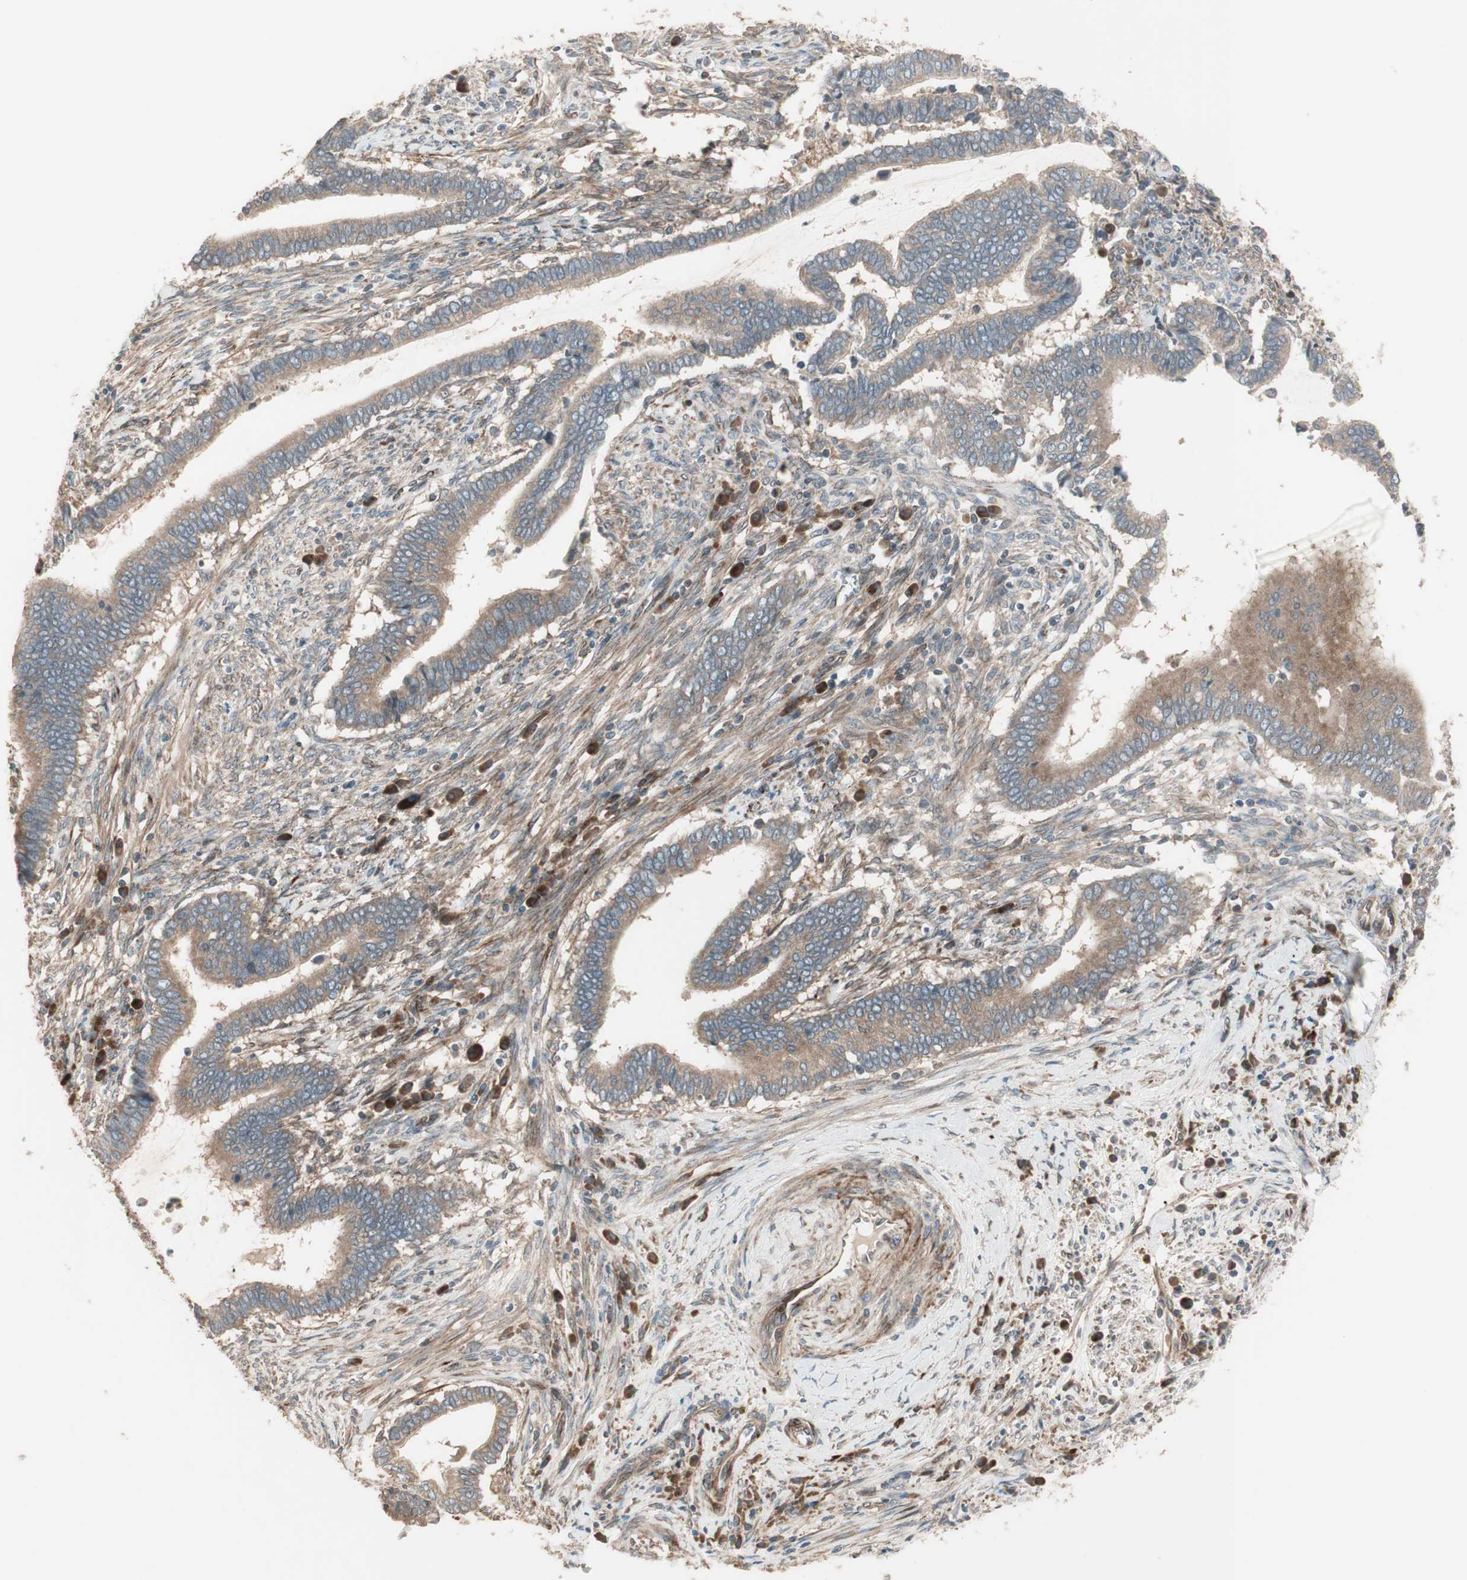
{"staining": {"intensity": "moderate", "quantity": ">75%", "location": "cytoplasmic/membranous"}, "tissue": "cervical cancer", "cell_type": "Tumor cells", "image_type": "cancer", "snomed": [{"axis": "morphology", "description": "Adenocarcinoma, NOS"}, {"axis": "topography", "description": "Cervix"}], "caption": "Cervical cancer stained for a protein demonstrates moderate cytoplasmic/membranous positivity in tumor cells.", "gene": "PPP2R5E", "patient": {"sex": "female", "age": 44}}